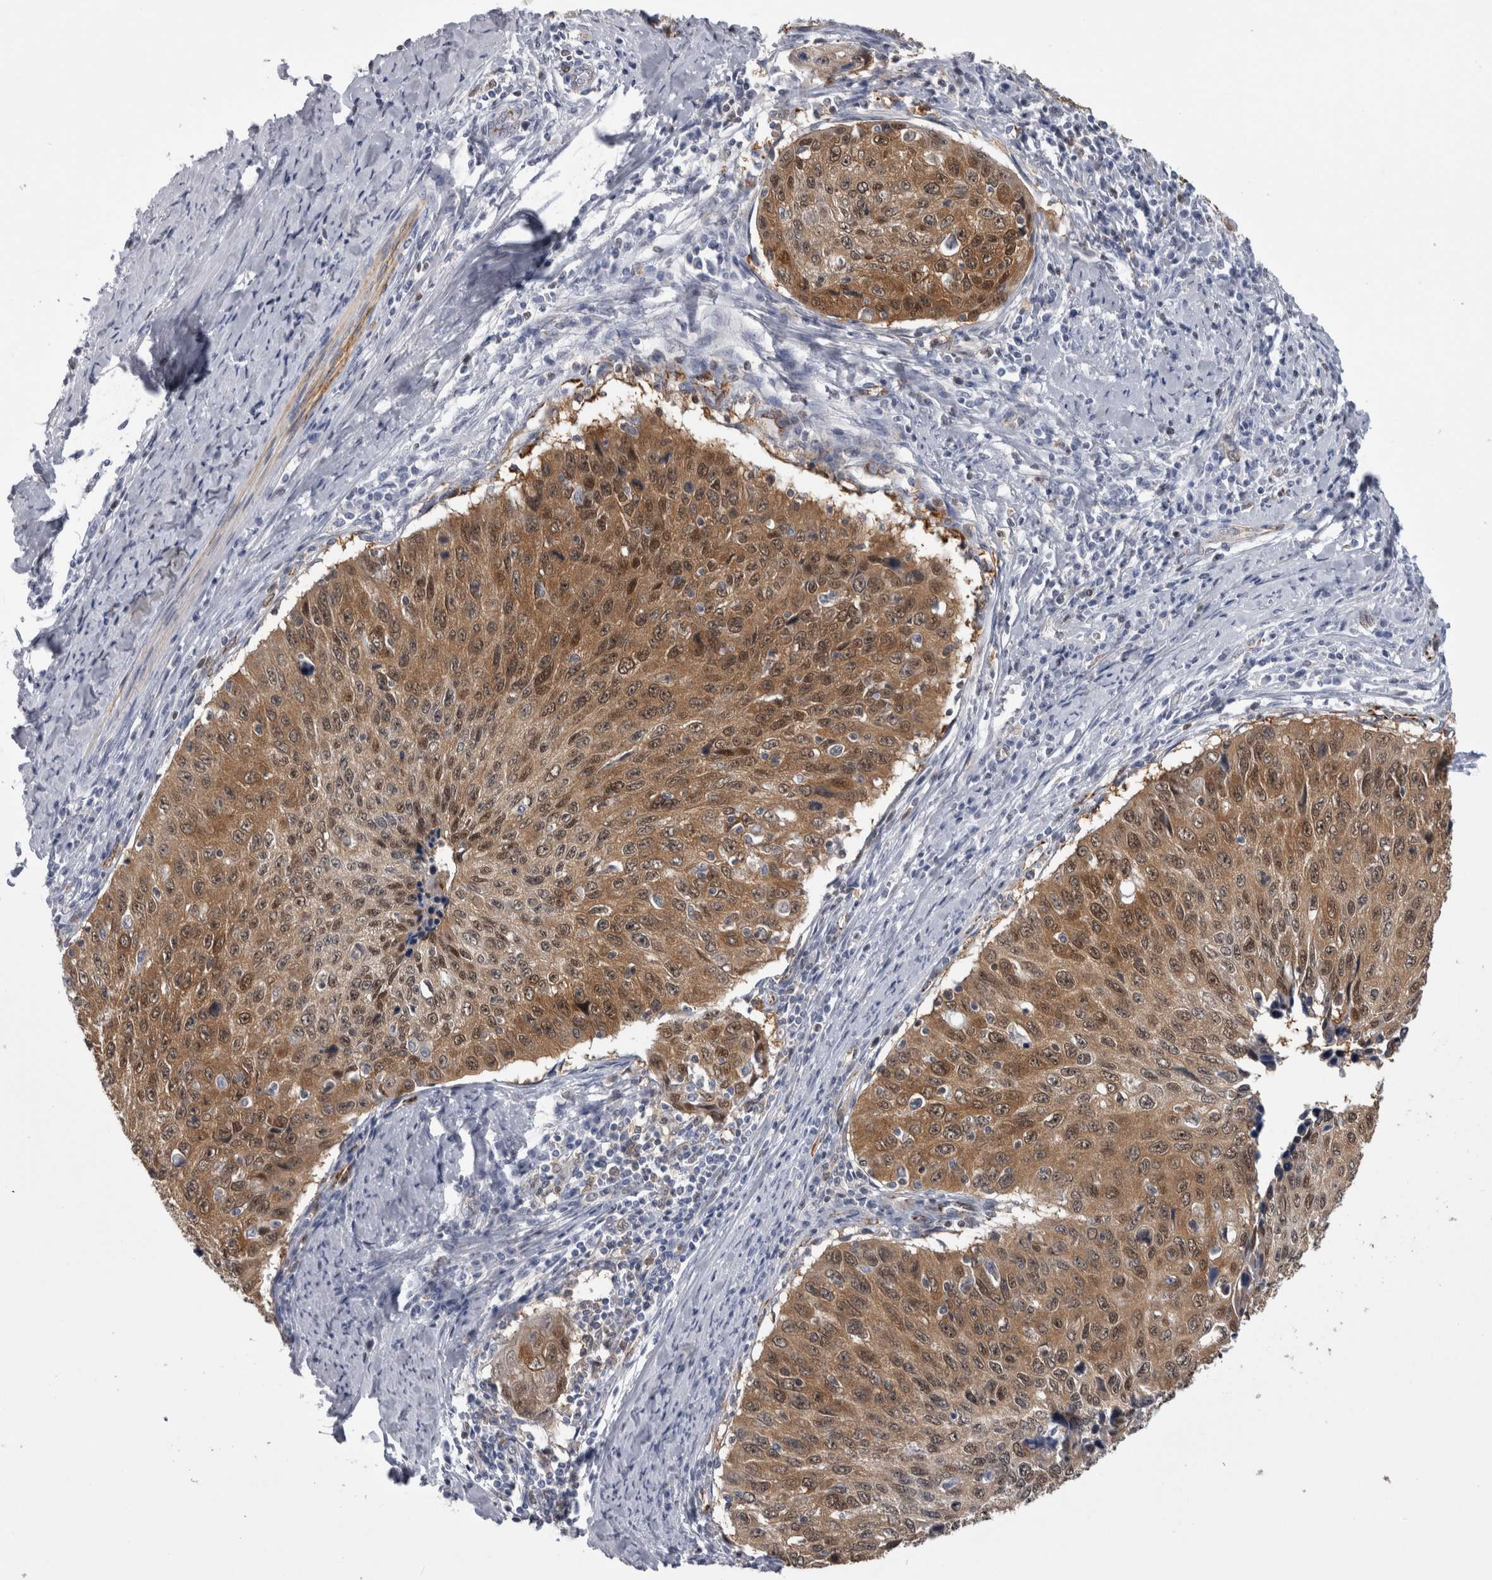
{"staining": {"intensity": "moderate", "quantity": ">75%", "location": "cytoplasmic/membranous,nuclear"}, "tissue": "cervical cancer", "cell_type": "Tumor cells", "image_type": "cancer", "snomed": [{"axis": "morphology", "description": "Squamous cell carcinoma, NOS"}, {"axis": "topography", "description": "Cervix"}], "caption": "About >75% of tumor cells in human squamous cell carcinoma (cervical) show moderate cytoplasmic/membranous and nuclear protein staining as visualized by brown immunohistochemical staining.", "gene": "ACOT7", "patient": {"sex": "female", "age": 53}}